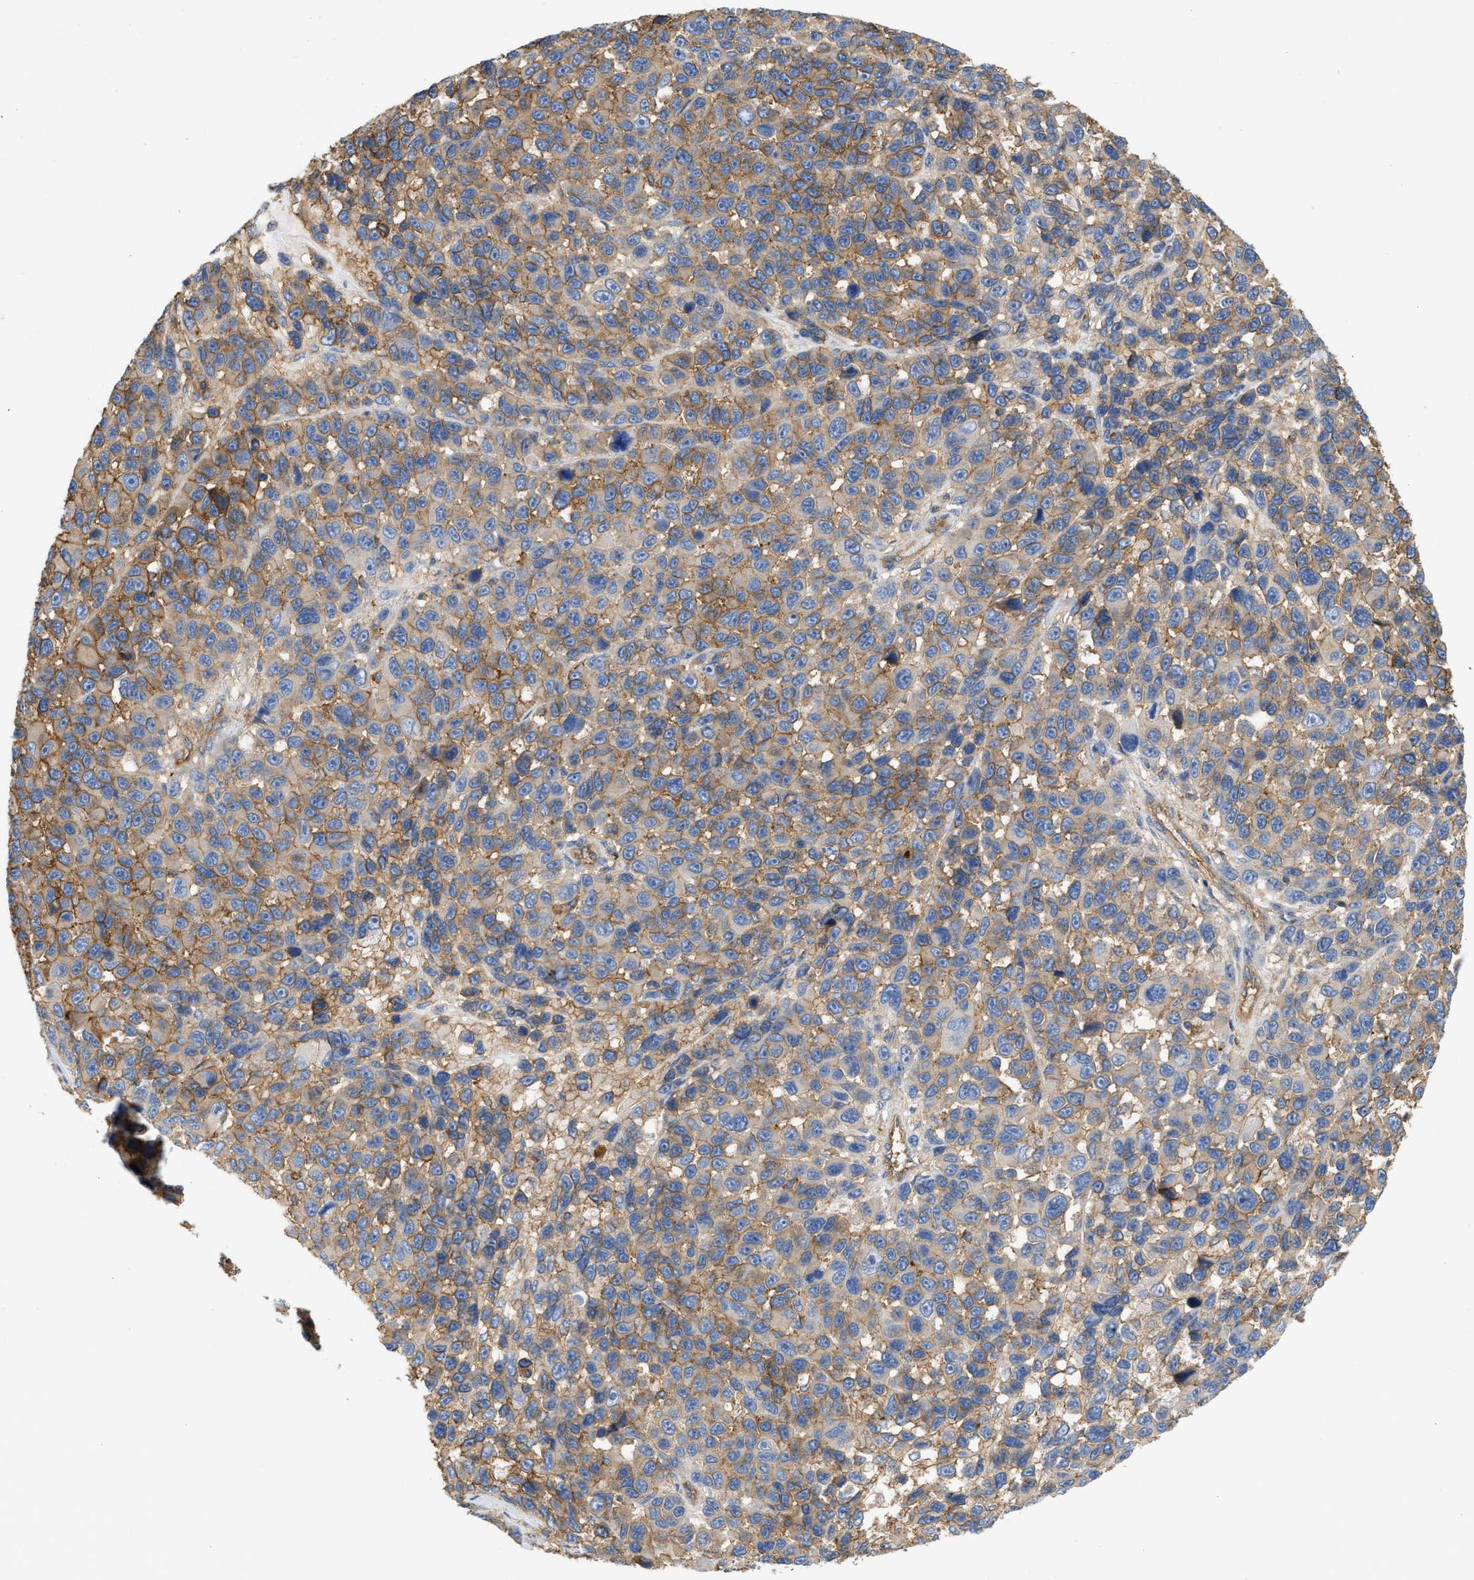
{"staining": {"intensity": "moderate", "quantity": ">75%", "location": "cytoplasmic/membranous"}, "tissue": "melanoma", "cell_type": "Tumor cells", "image_type": "cancer", "snomed": [{"axis": "morphology", "description": "Malignant melanoma, NOS"}, {"axis": "topography", "description": "Skin"}], "caption": "A histopathology image of melanoma stained for a protein shows moderate cytoplasmic/membranous brown staining in tumor cells. The protein of interest is shown in brown color, while the nuclei are stained blue.", "gene": "GNB4", "patient": {"sex": "male", "age": 53}}